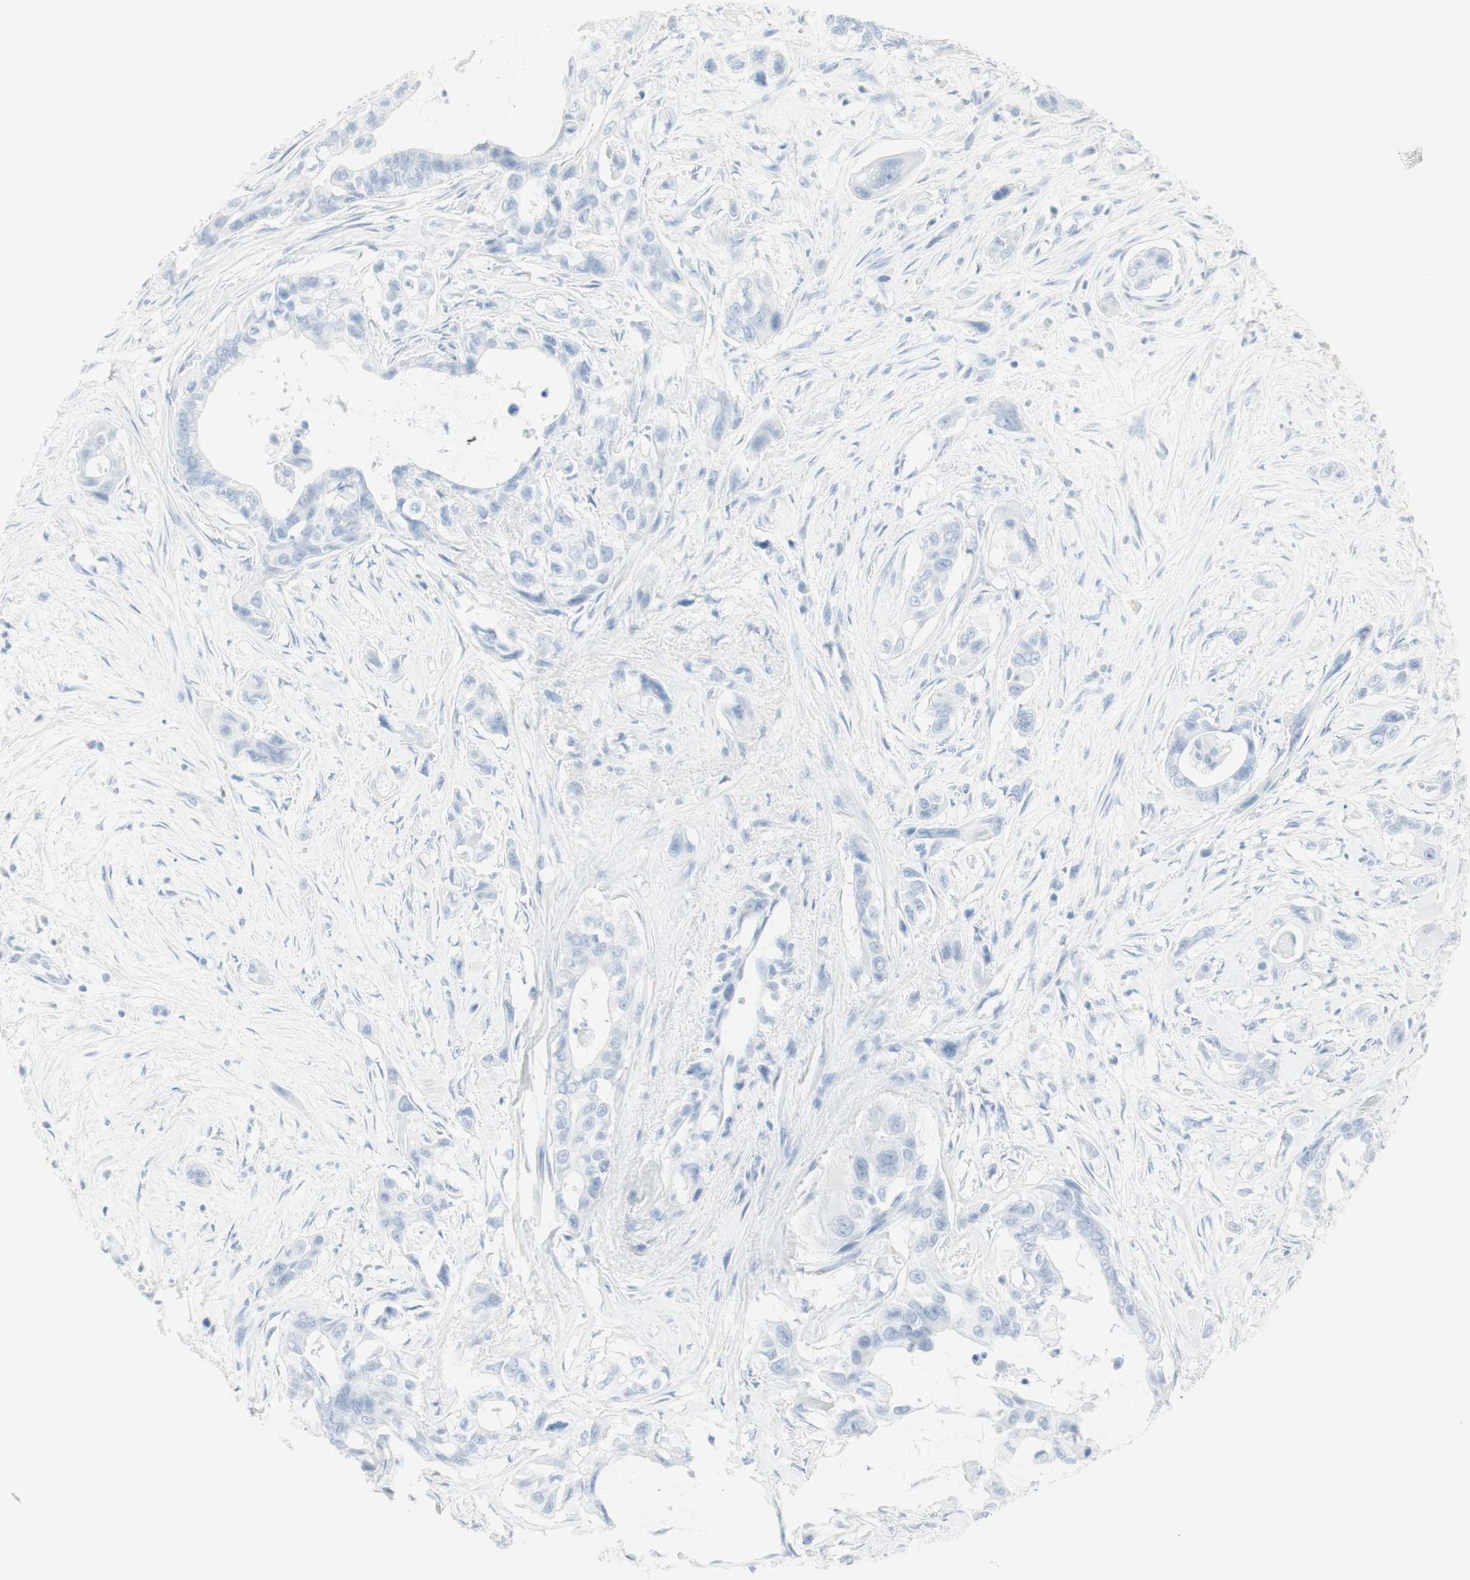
{"staining": {"intensity": "negative", "quantity": "none", "location": "none"}, "tissue": "pancreatic cancer", "cell_type": "Tumor cells", "image_type": "cancer", "snomed": [{"axis": "morphology", "description": "Adenocarcinoma, NOS"}, {"axis": "topography", "description": "Pancreas"}], "caption": "A photomicrograph of human pancreatic cancer (adenocarcinoma) is negative for staining in tumor cells.", "gene": "NAPSA", "patient": {"sex": "male", "age": 73}}